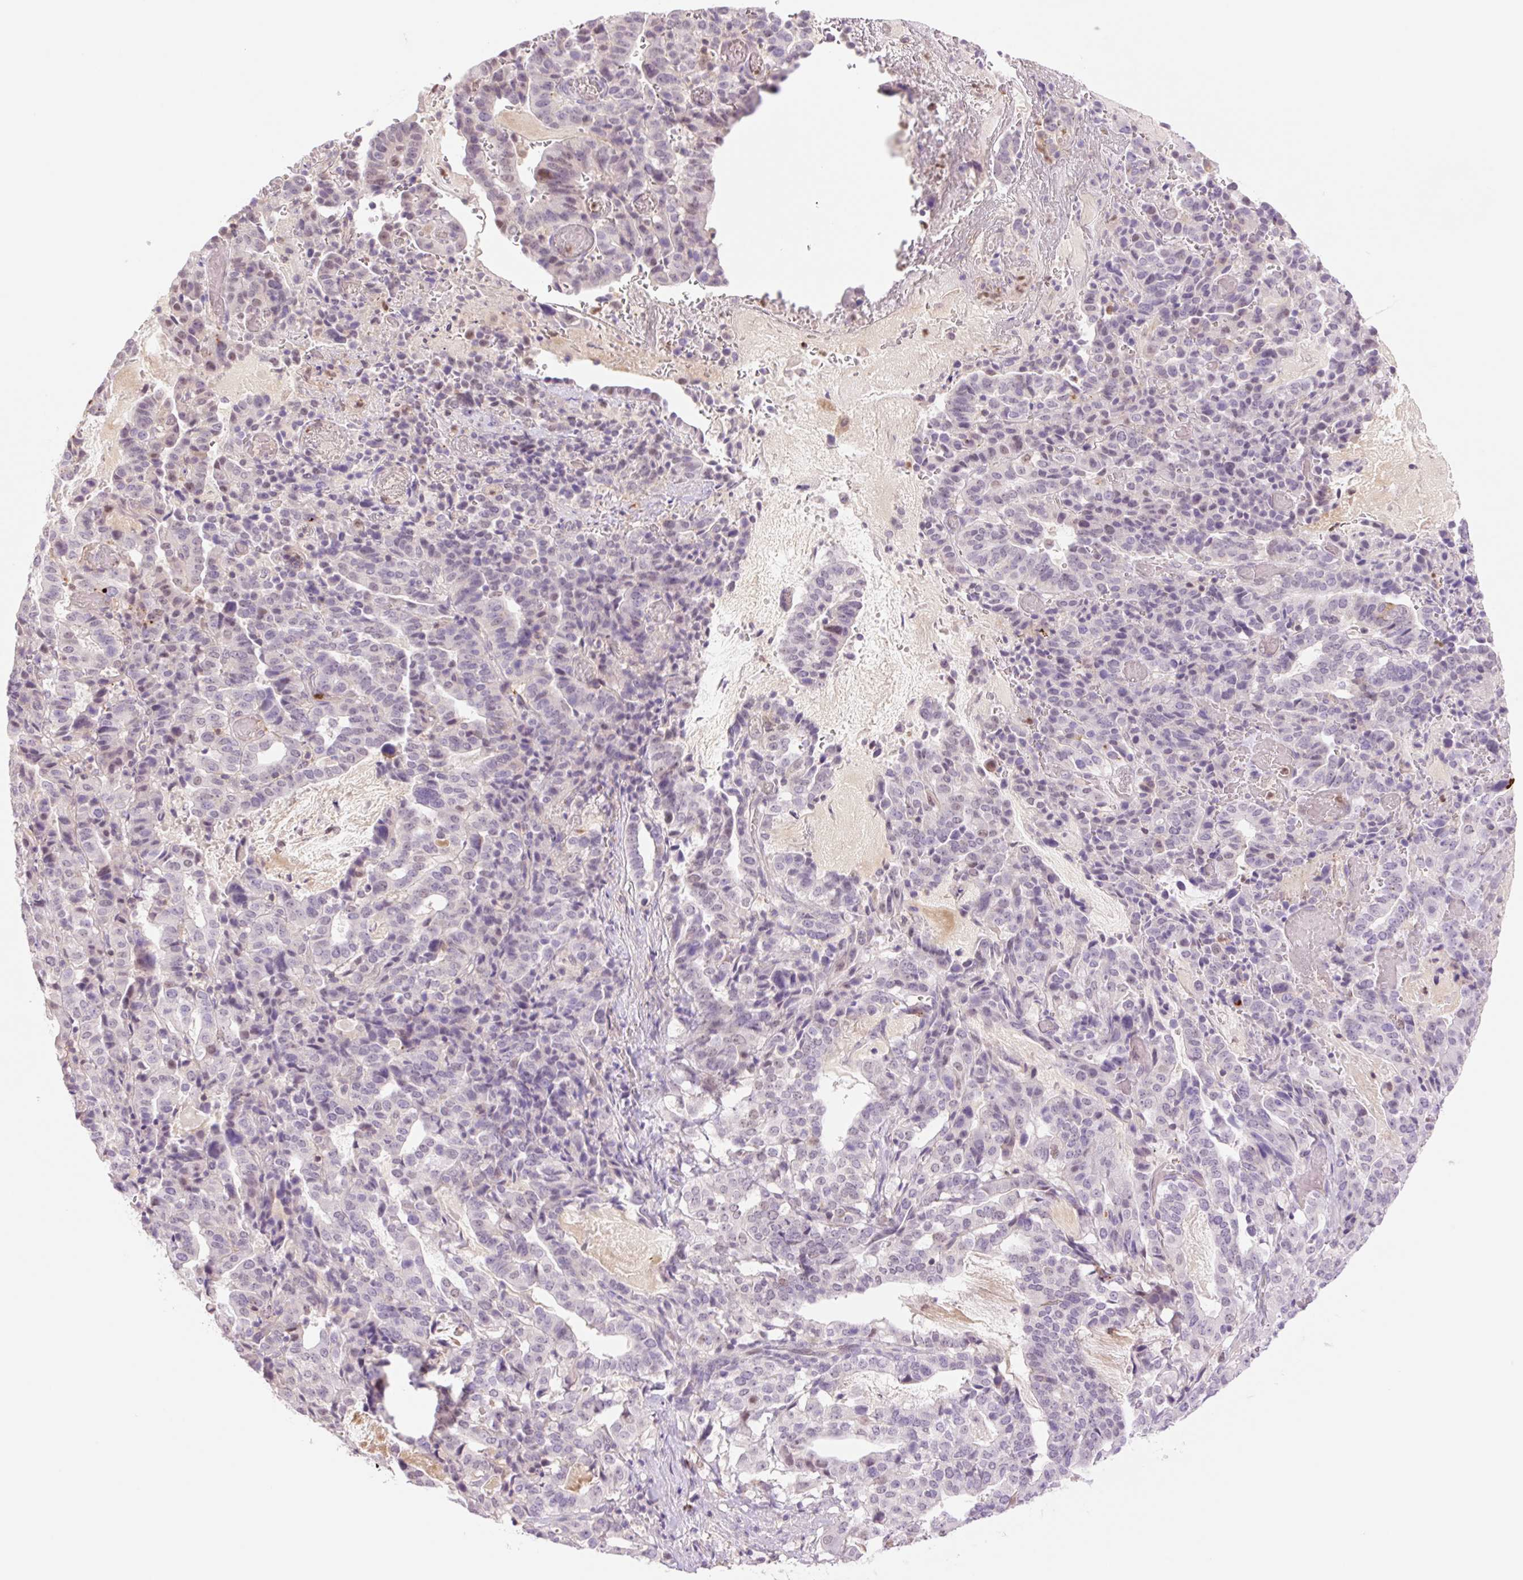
{"staining": {"intensity": "negative", "quantity": "none", "location": "none"}, "tissue": "stomach cancer", "cell_type": "Tumor cells", "image_type": "cancer", "snomed": [{"axis": "morphology", "description": "Adenocarcinoma, NOS"}, {"axis": "topography", "description": "Stomach"}], "caption": "A high-resolution histopathology image shows immunohistochemistry (IHC) staining of adenocarcinoma (stomach), which exhibits no significant staining in tumor cells. (IHC, brightfield microscopy, high magnification).", "gene": "HEBP1", "patient": {"sex": "male", "age": 48}}